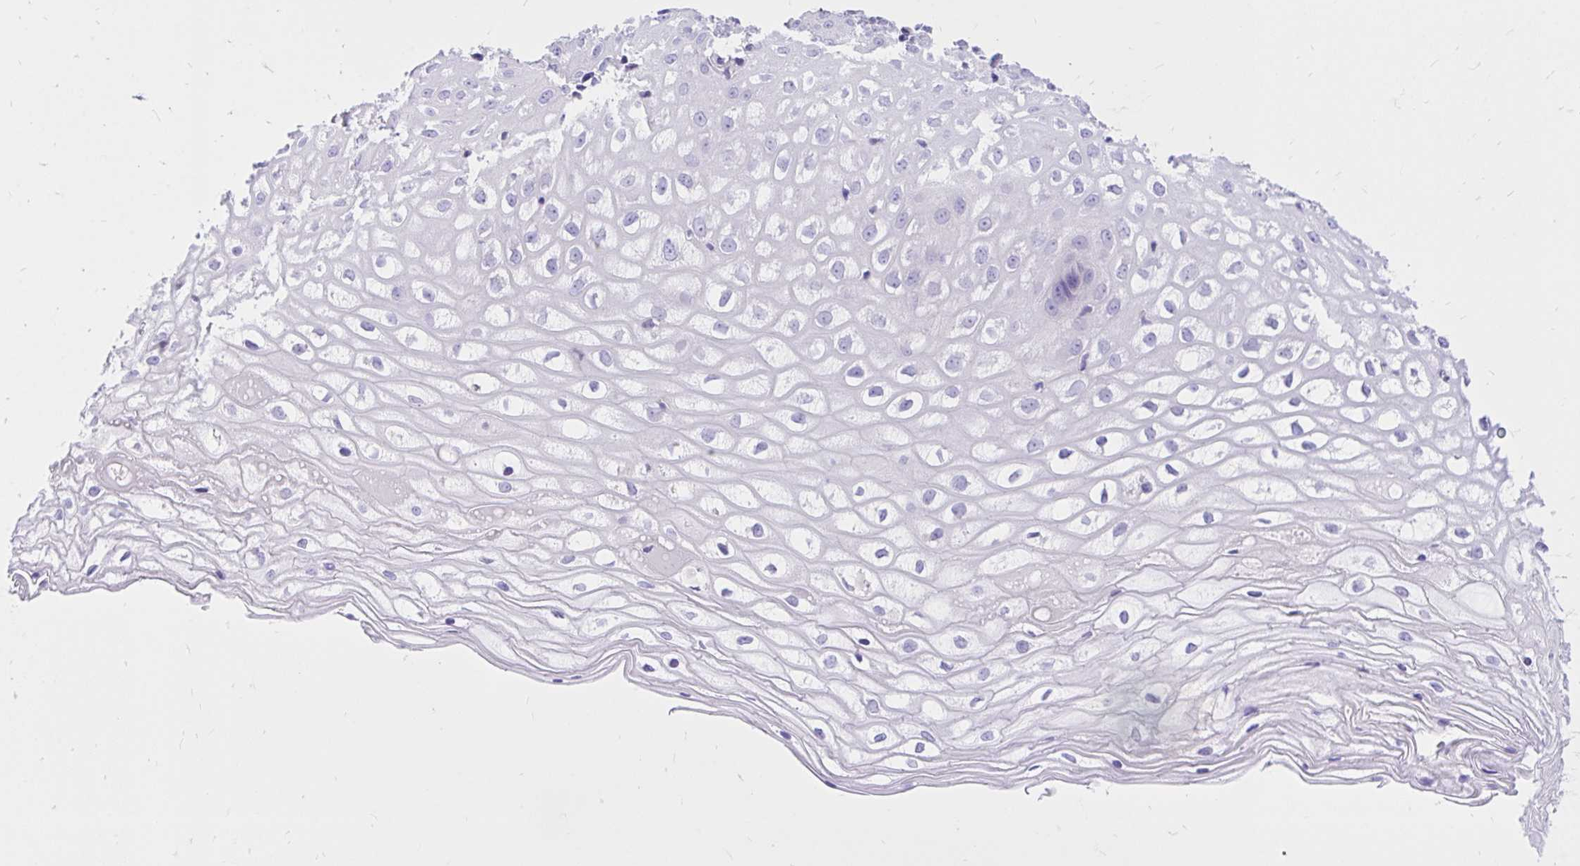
{"staining": {"intensity": "negative", "quantity": "none", "location": "none"}, "tissue": "cervix", "cell_type": "Glandular cells", "image_type": "normal", "snomed": [{"axis": "morphology", "description": "Normal tissue, NOS"}, {"axis": "topography", "description": "Cervix"}], "caption": "This is an IHC histopathology image of unremarkable cervix. There is no staining in glandular cells.", "gene": "MON1A", "patient": {"sex": "female", "age": 36}}